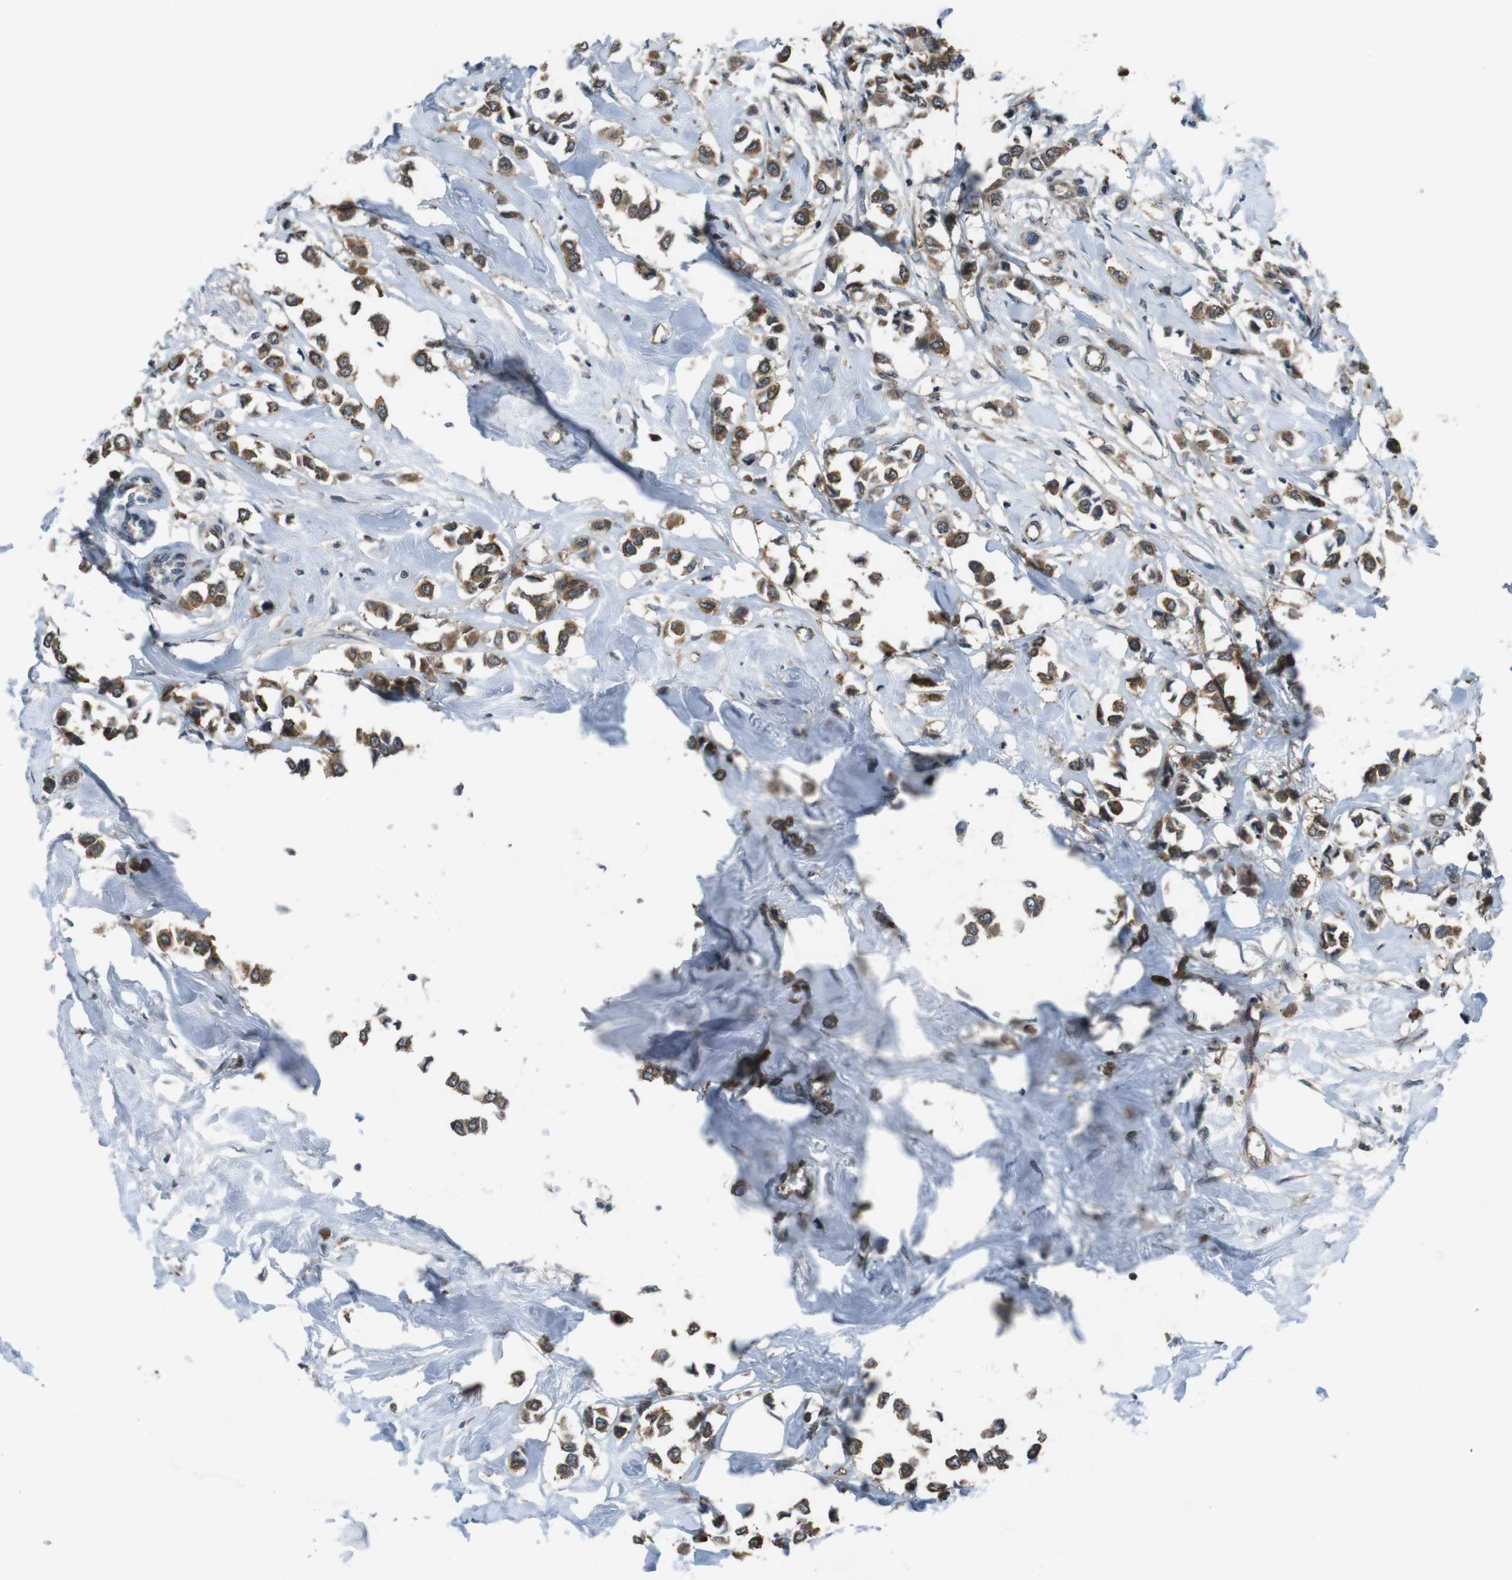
{"staining": {"intensity": "moderate", "quantity": ">75%", "location": "cytoplasmic/membranous"}, "tissue": "breast cancer", "cell_type": "Tumor cells", "image_type": "cancer", "snomed": [{"axis": "morphology", "description": "Lobular carcinoma"}, {"axis": "topography", "description": "Breast"}], "caption": "An image of human lobular carcinoma (breast) stained for a protein exhibits moderate cytoplasmic/membranous brown staining in tumor cells.", "gene": "SLC22A23", "patient": {"sex": "female", "age": 51}}